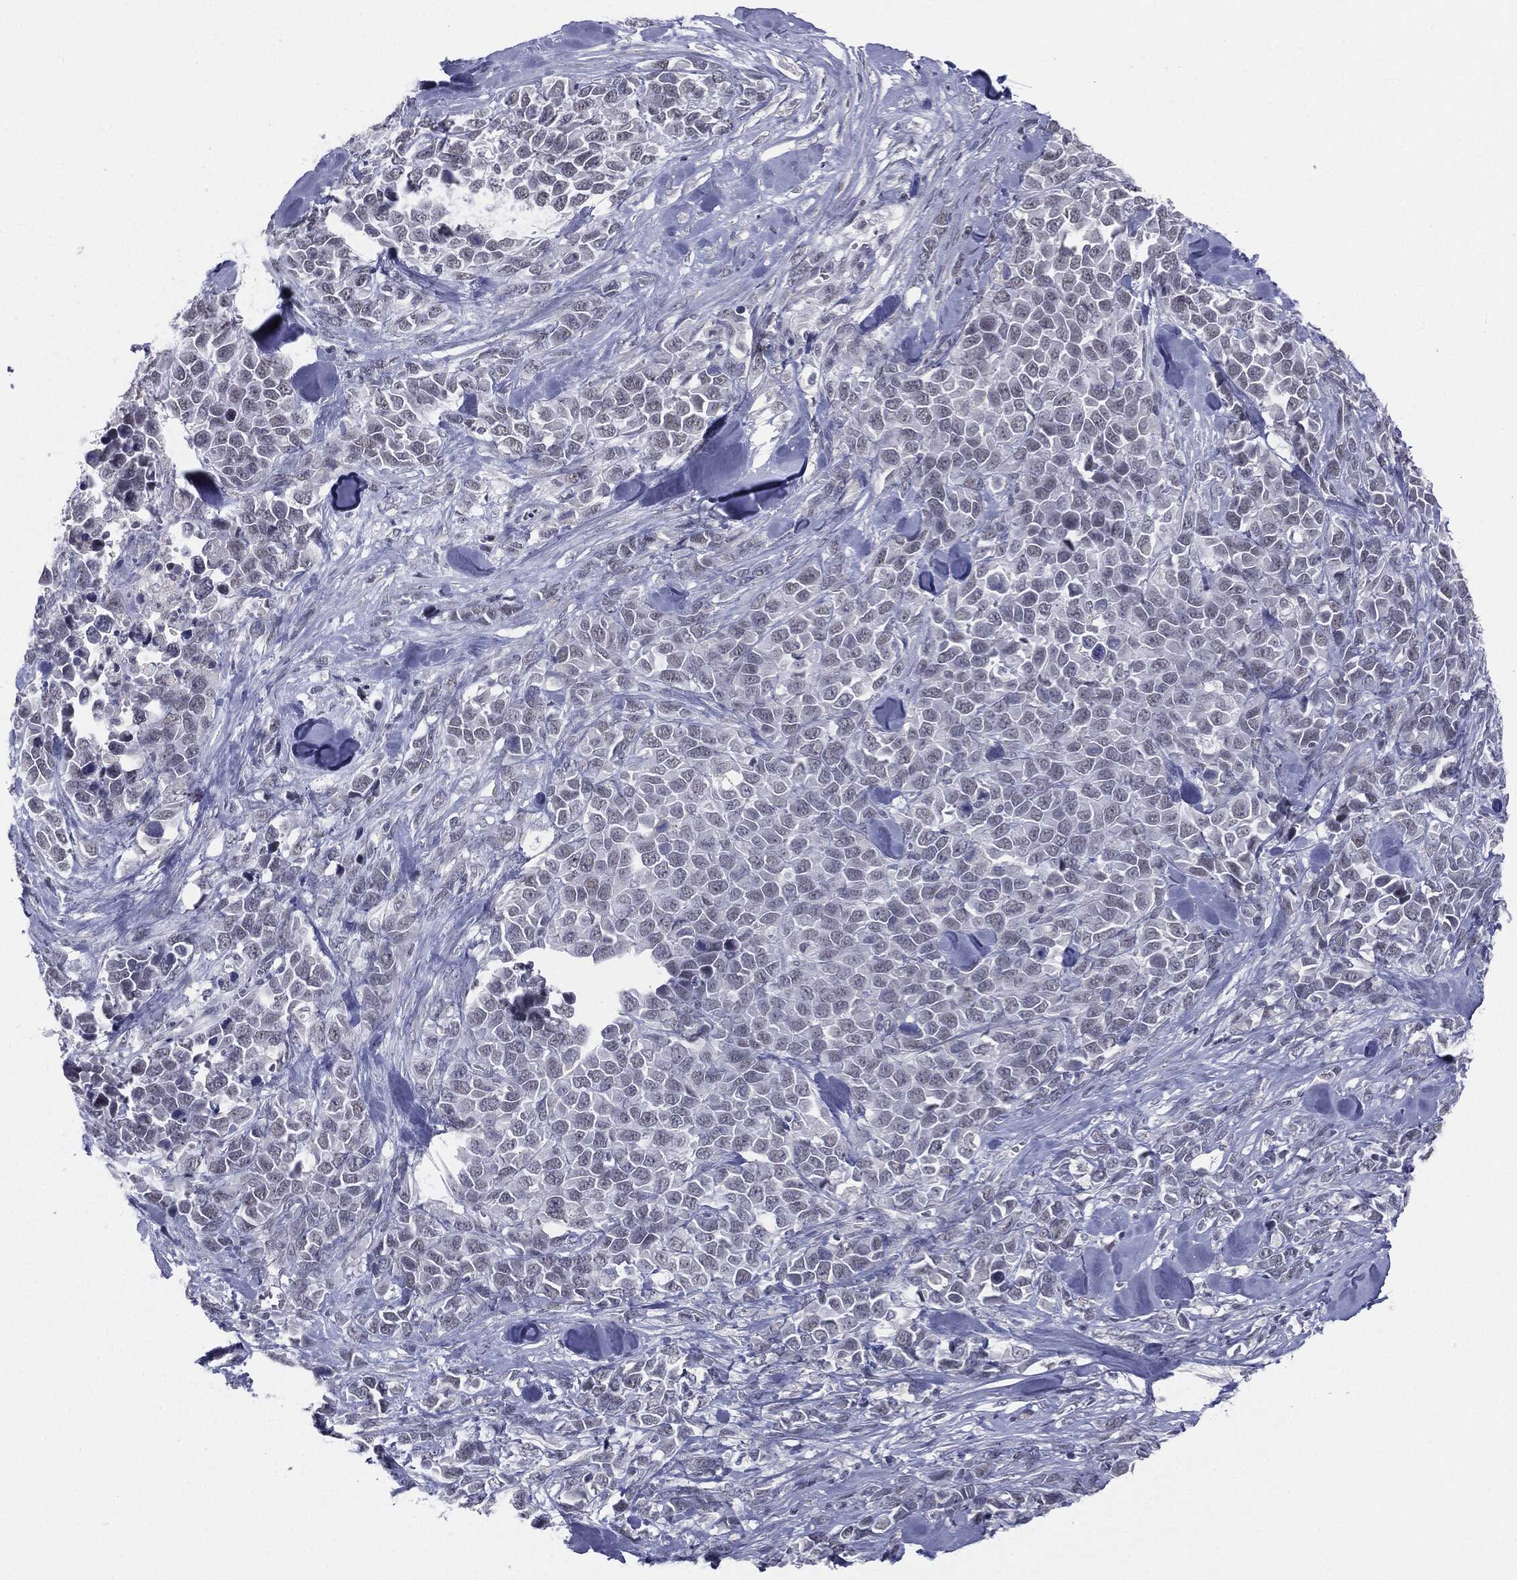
{"staining": {"intensity": "negative", "quantity": "none", "location": "none"}, "tissue": "melanoma", "cell_type": "Tumor cells", "image_type": "cancer", "snomed": [{"axis": "morphology", "description": "Malignant melanoma, Metastatic site"}, {"axis": "topography", "description": "Skin"}], "caption": "Tumor cells show no significant protein staining in melanoma. (Immunohistochemistry (ihc), brightfield microscopy, high magnification).", "gene": "SLC5A5", "patient": {"sex": "male", "age": 84}}